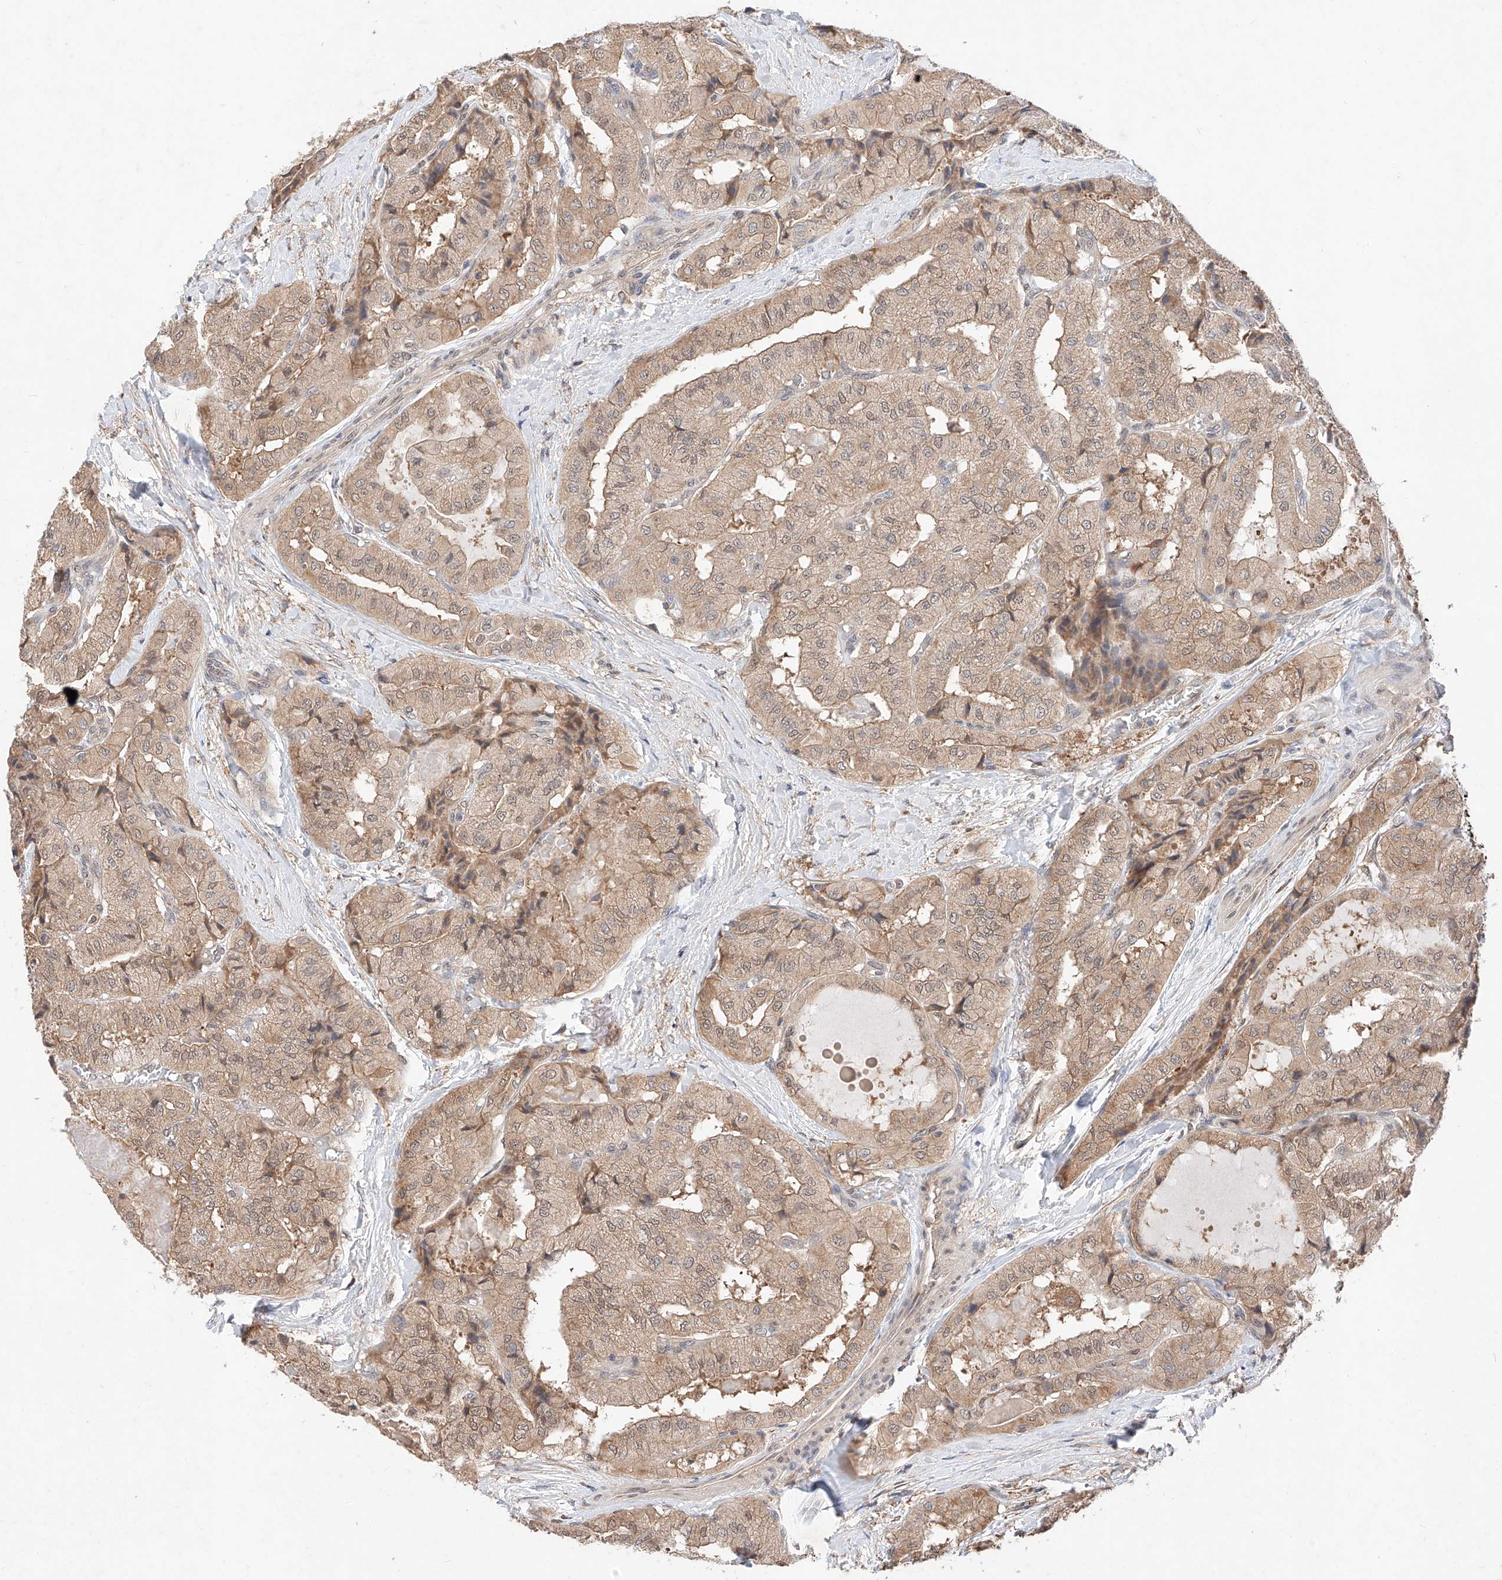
{"staining": {"intensity": "moderate", "quantity": ">75%", "location": "cytoplasmic/membranous,nuclear"}, "tissue": "thyroid cancer", "cell_type": "Tumor cells", "image_type": "cancer", "snomed": [{"axis": "morphology", "description": "Papillary adenocarcinoma, NOS"}, {"axis": "topography", "description": "Thyroid gland"}], "caption": "Thyroid cancer (papillary adenocarcinoma) stained with a brown dye reveals moderate cytoplasmic/membranous and nuclear positive staining in approximately >75% of tumor cells.", "gene": "ZSCAN4", "patient": {"sex": "female", "age": 59}}